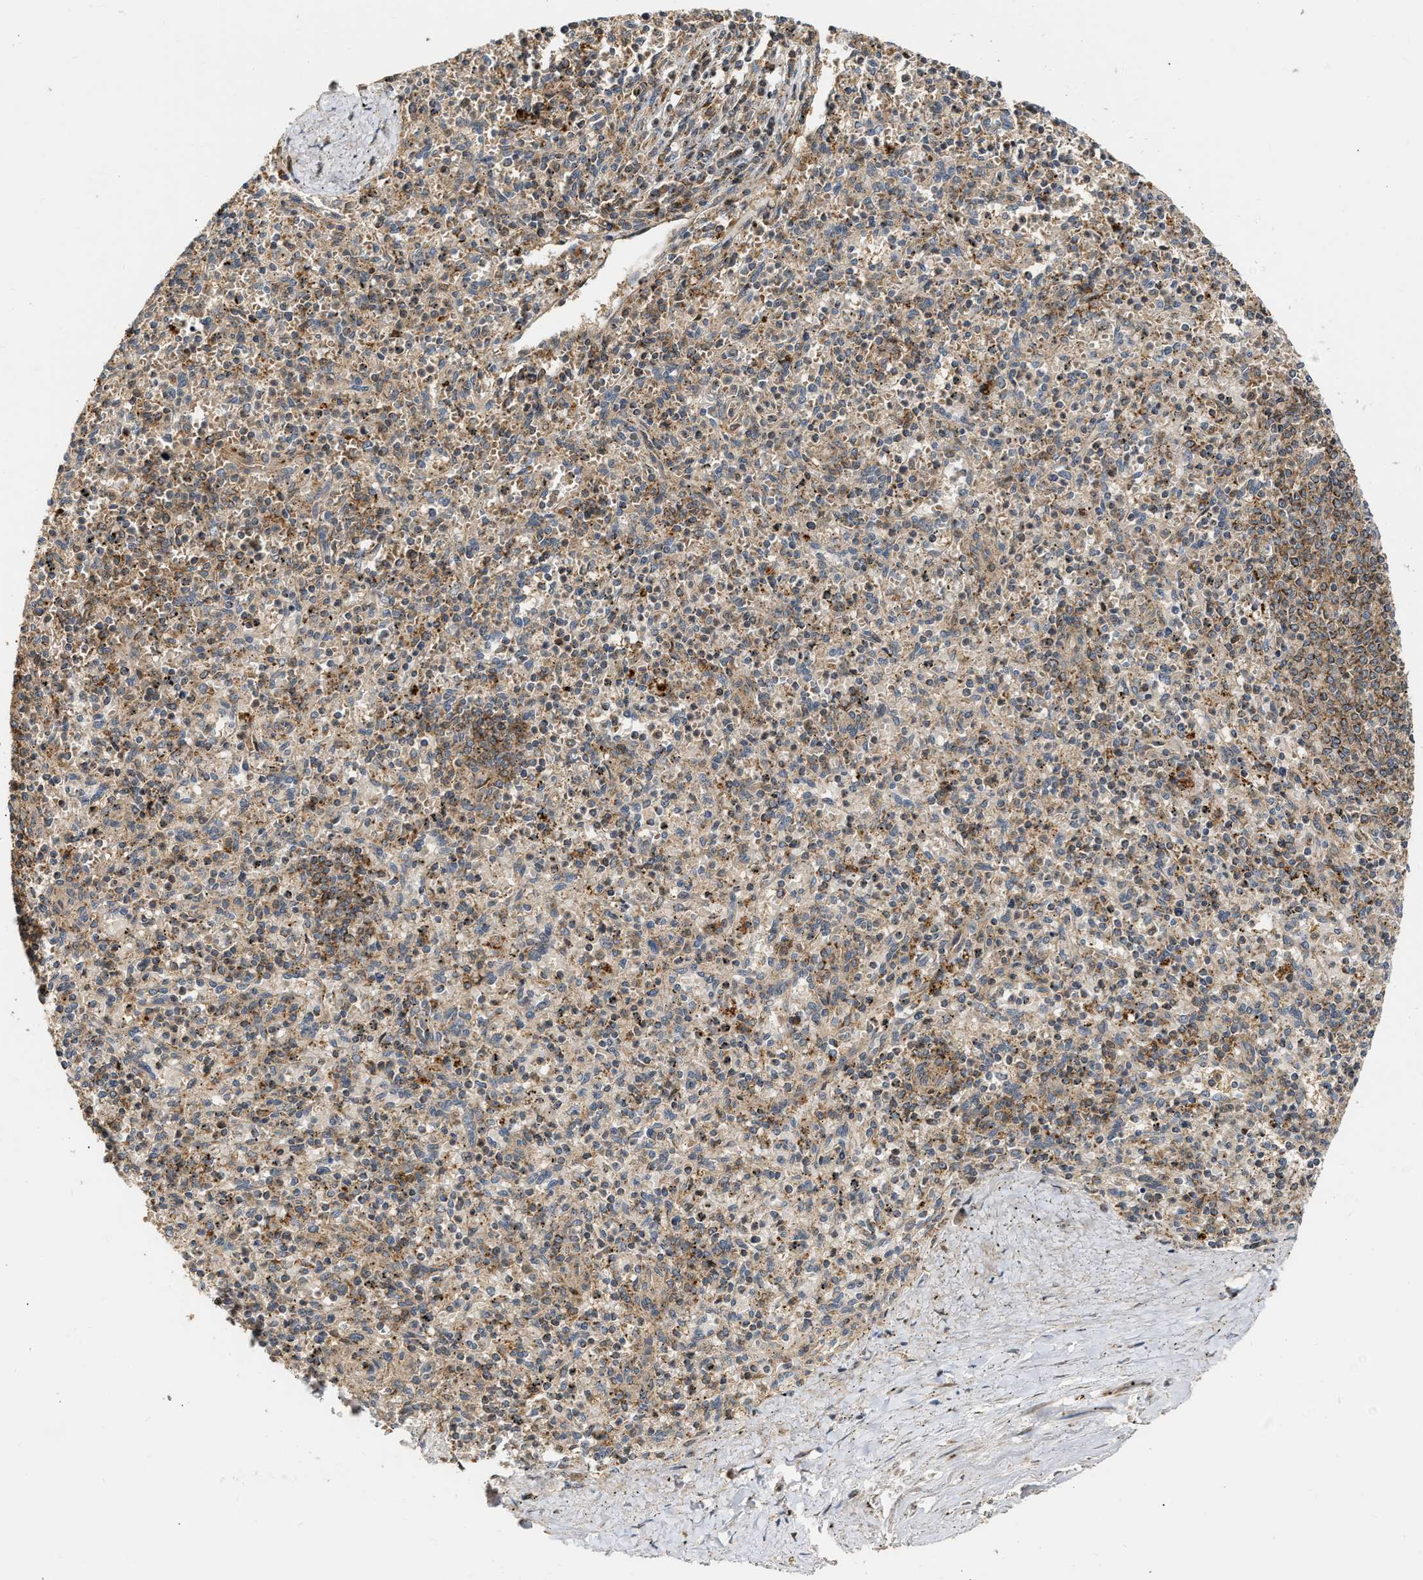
{"staining": {"intensity": "weak", "quantity": "25%-75%", "location": "cytoplasmic/membranous"}, "tissue": "spleen", "cell_type": "Cells in red pulp", "image_type": "normal", "snomed": [{"axis": "morphology", "description": "Normal tissue, NOS"}, {"axis": "topography", "description": "Spleen"}], "caption": "A micrograph of human spleen stained for a protein reveals weak cytoplasmic/membranous brown staining in cells in red pulp. (brown staining indicates protein expression, while blue staining denotes nuclei).", "gene": "EXTL2", "patient": {"sex": "male", "age": 72}}